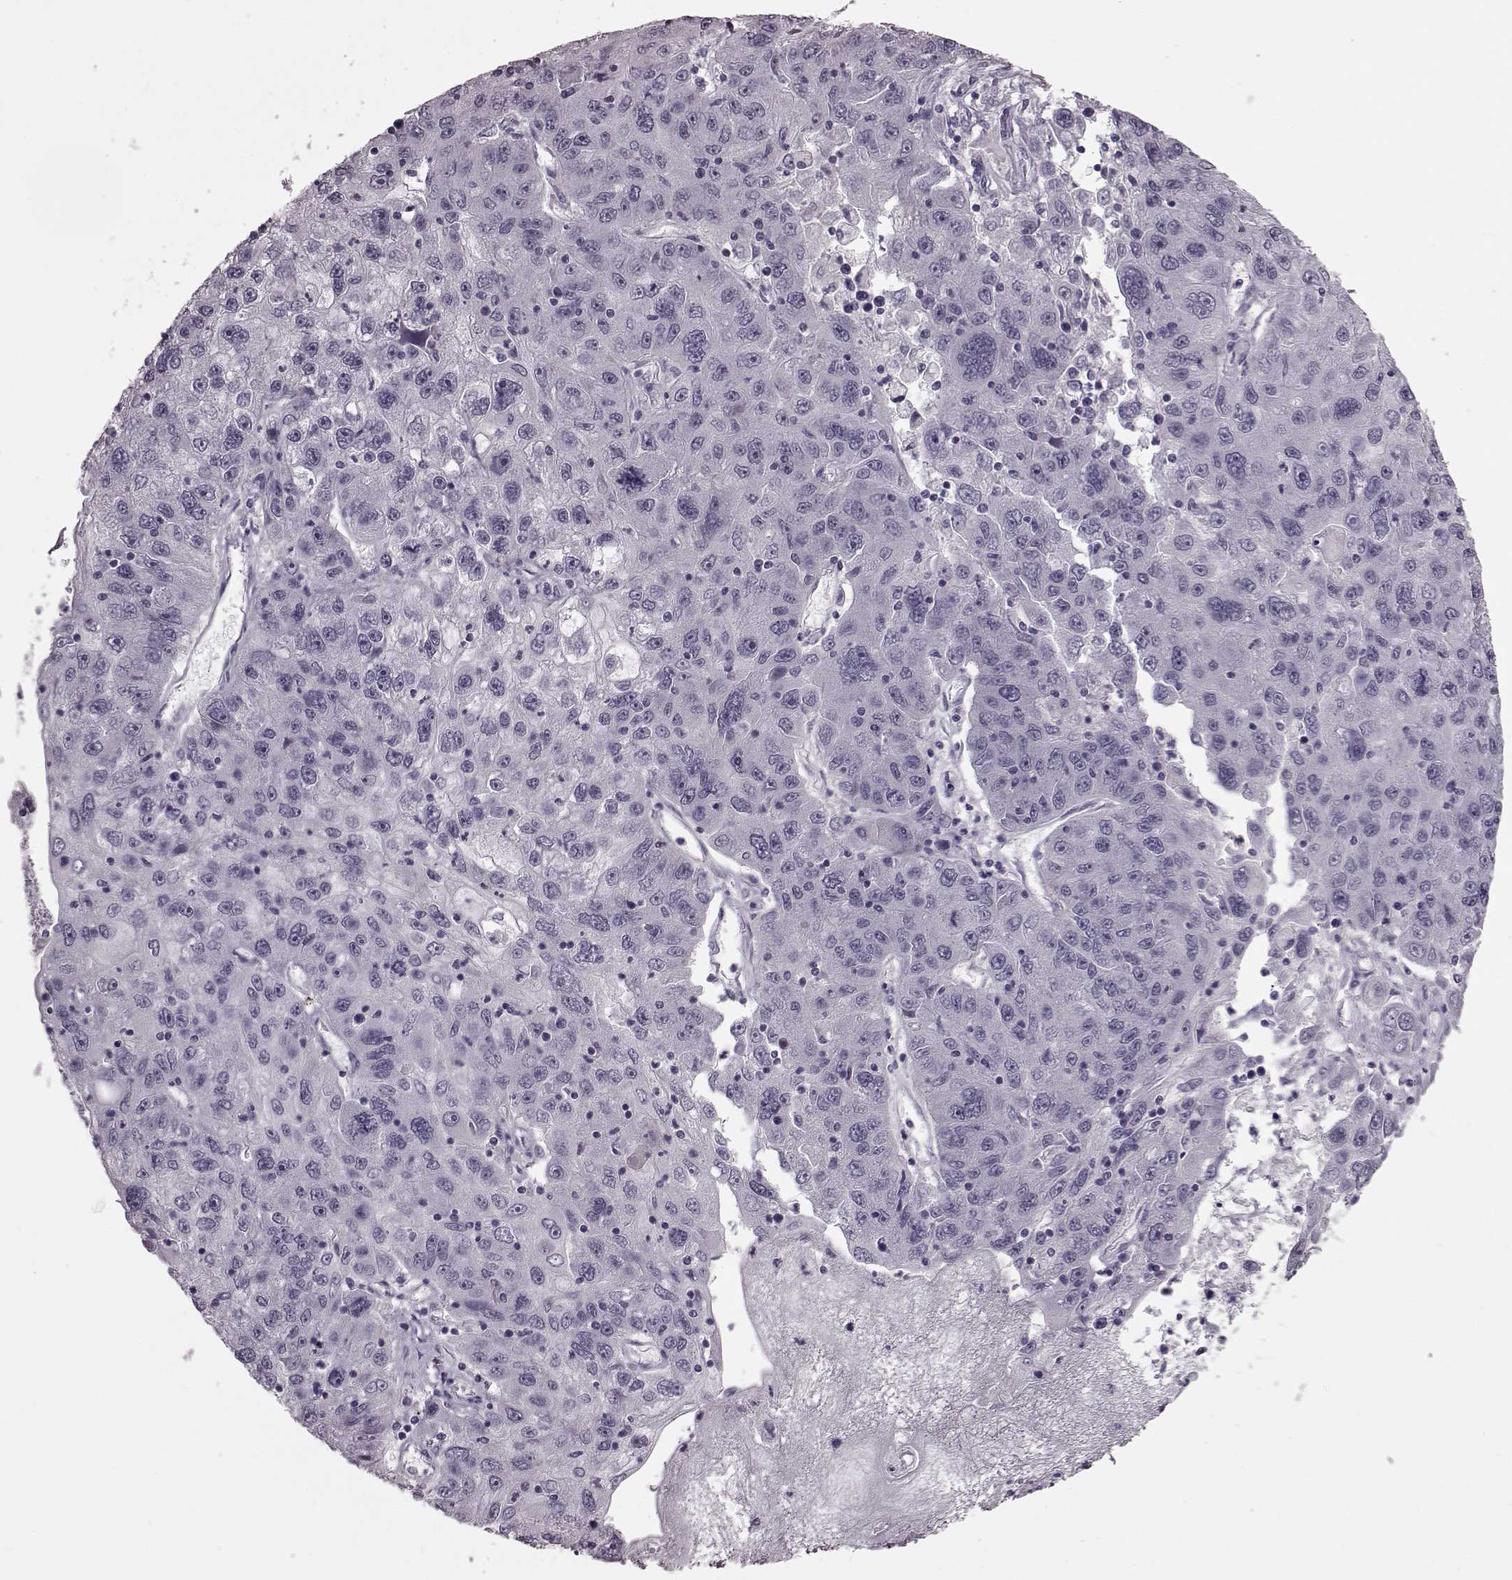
{"staining": {"intensity": "negative", "quantity": "none", "location": "none"}, "tissue": "stomach cancer", "cell_type": "Tumor cells", "image_type": "cancer", "snomed": [{"axis": "morphology", "description": "Adenocarcinoma, NOS"}, {"axis": "topography", "description": "Stomach"}], "caption": "This is a histopathology image of IHC staining of stomach cancer, which shows no positivity in tumor cells.", "gene": "SNTG1", "patient": {"sex": "male", "age": 56}}